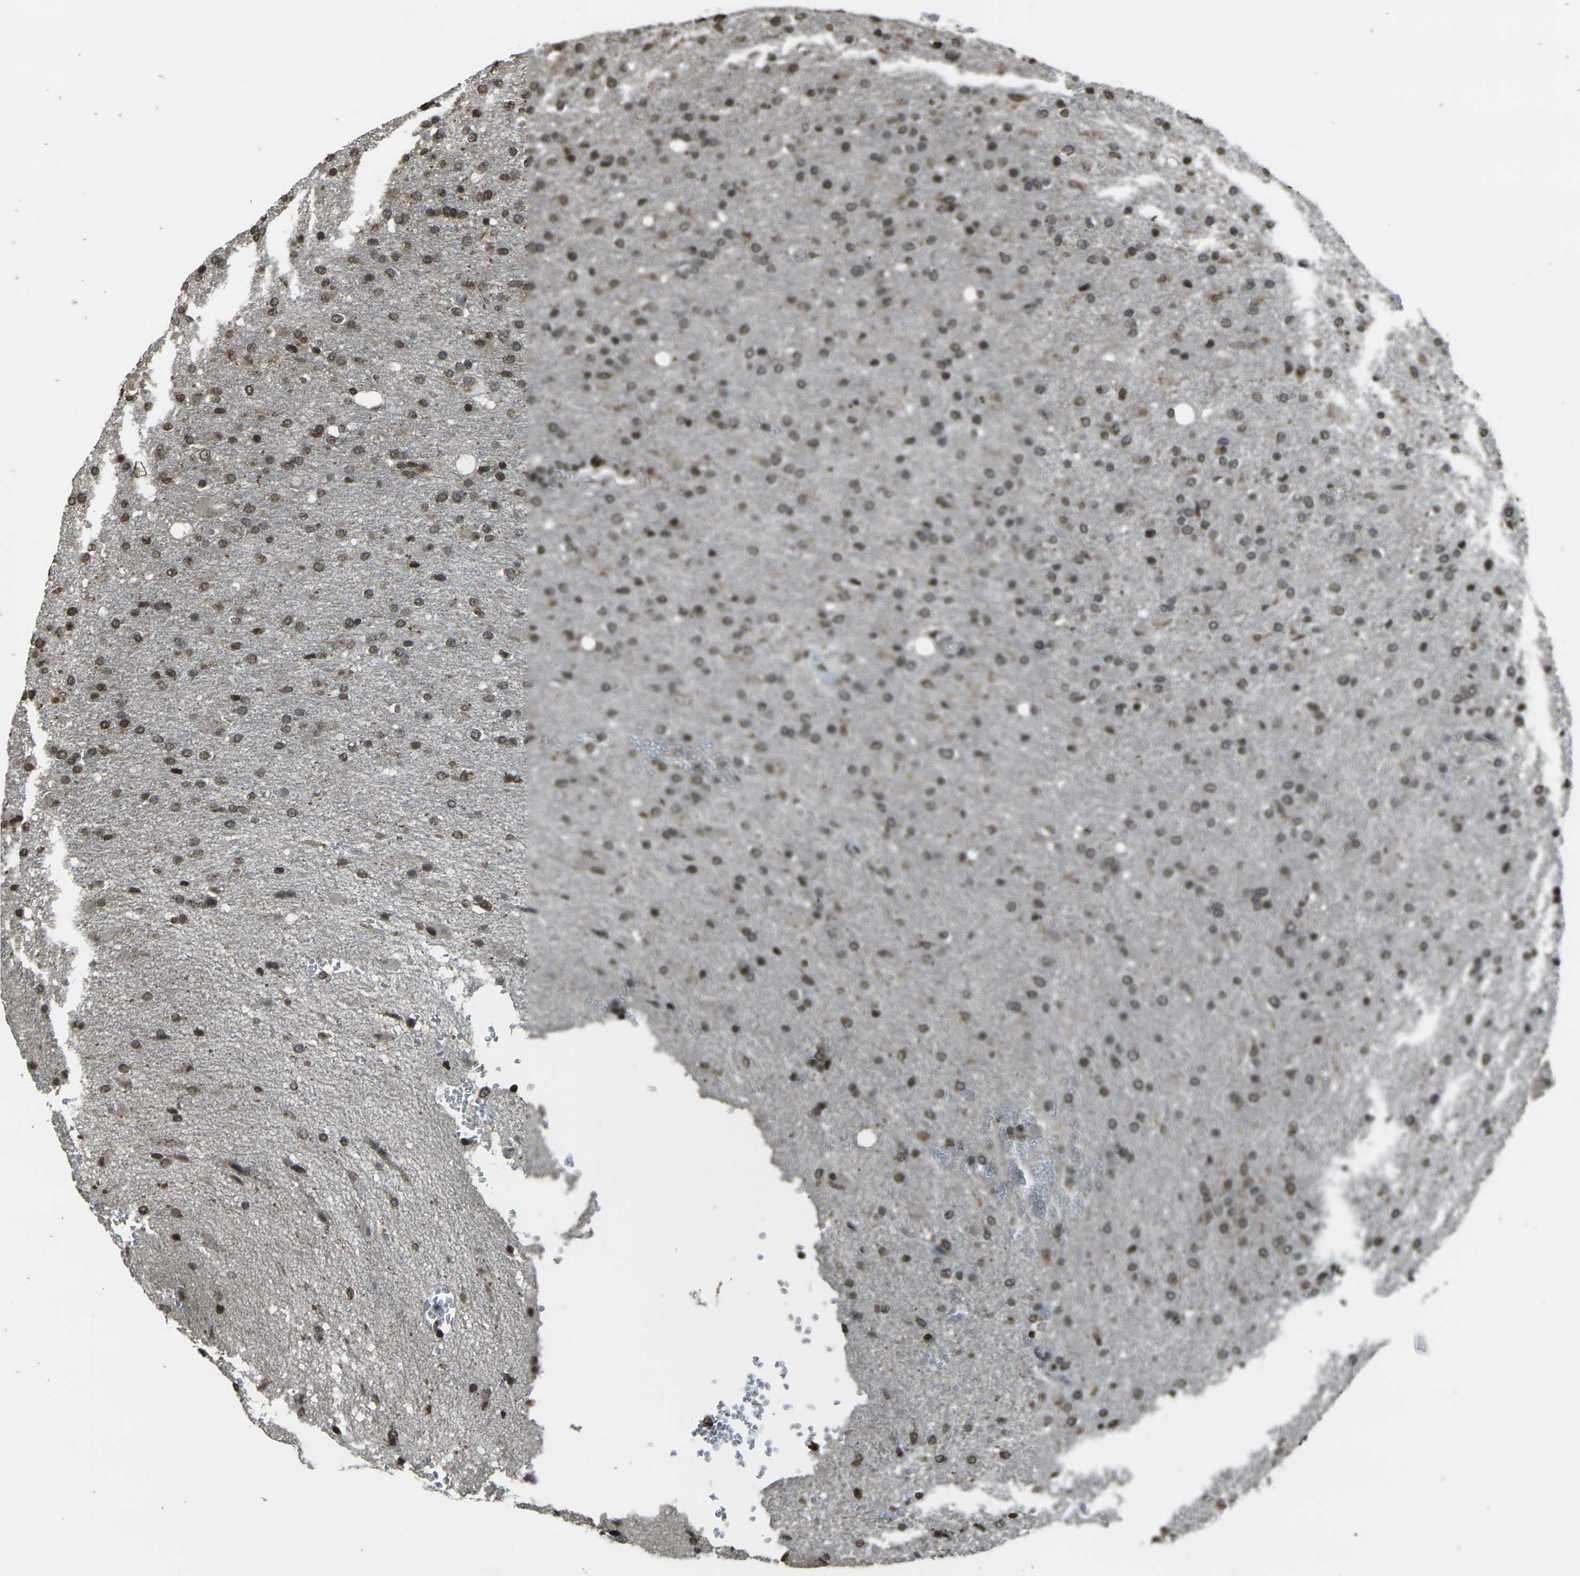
{"staining": {"intensity": "strong", "quantity": "<25%", "location": "nuclear"}, "tissue": "glioma", "cell_type": "Tumor cells", "image_type": "cancer", "snomed": [{"axis": "morphology", "description": "Glioma, malignant, High grade"}, {"axis": "topography", "description": "Brain"}], "caption": "Immunohistochemical staining of human high-grade glioma (malignant) shows medium levels of strong nuclear expression in approximately <25% of tumor cells. The protein of interest is shown in brown color, while the nuclei are stained blue.", "gene": "PRPF8", "patient": {"sex": "male", "age": 71}}